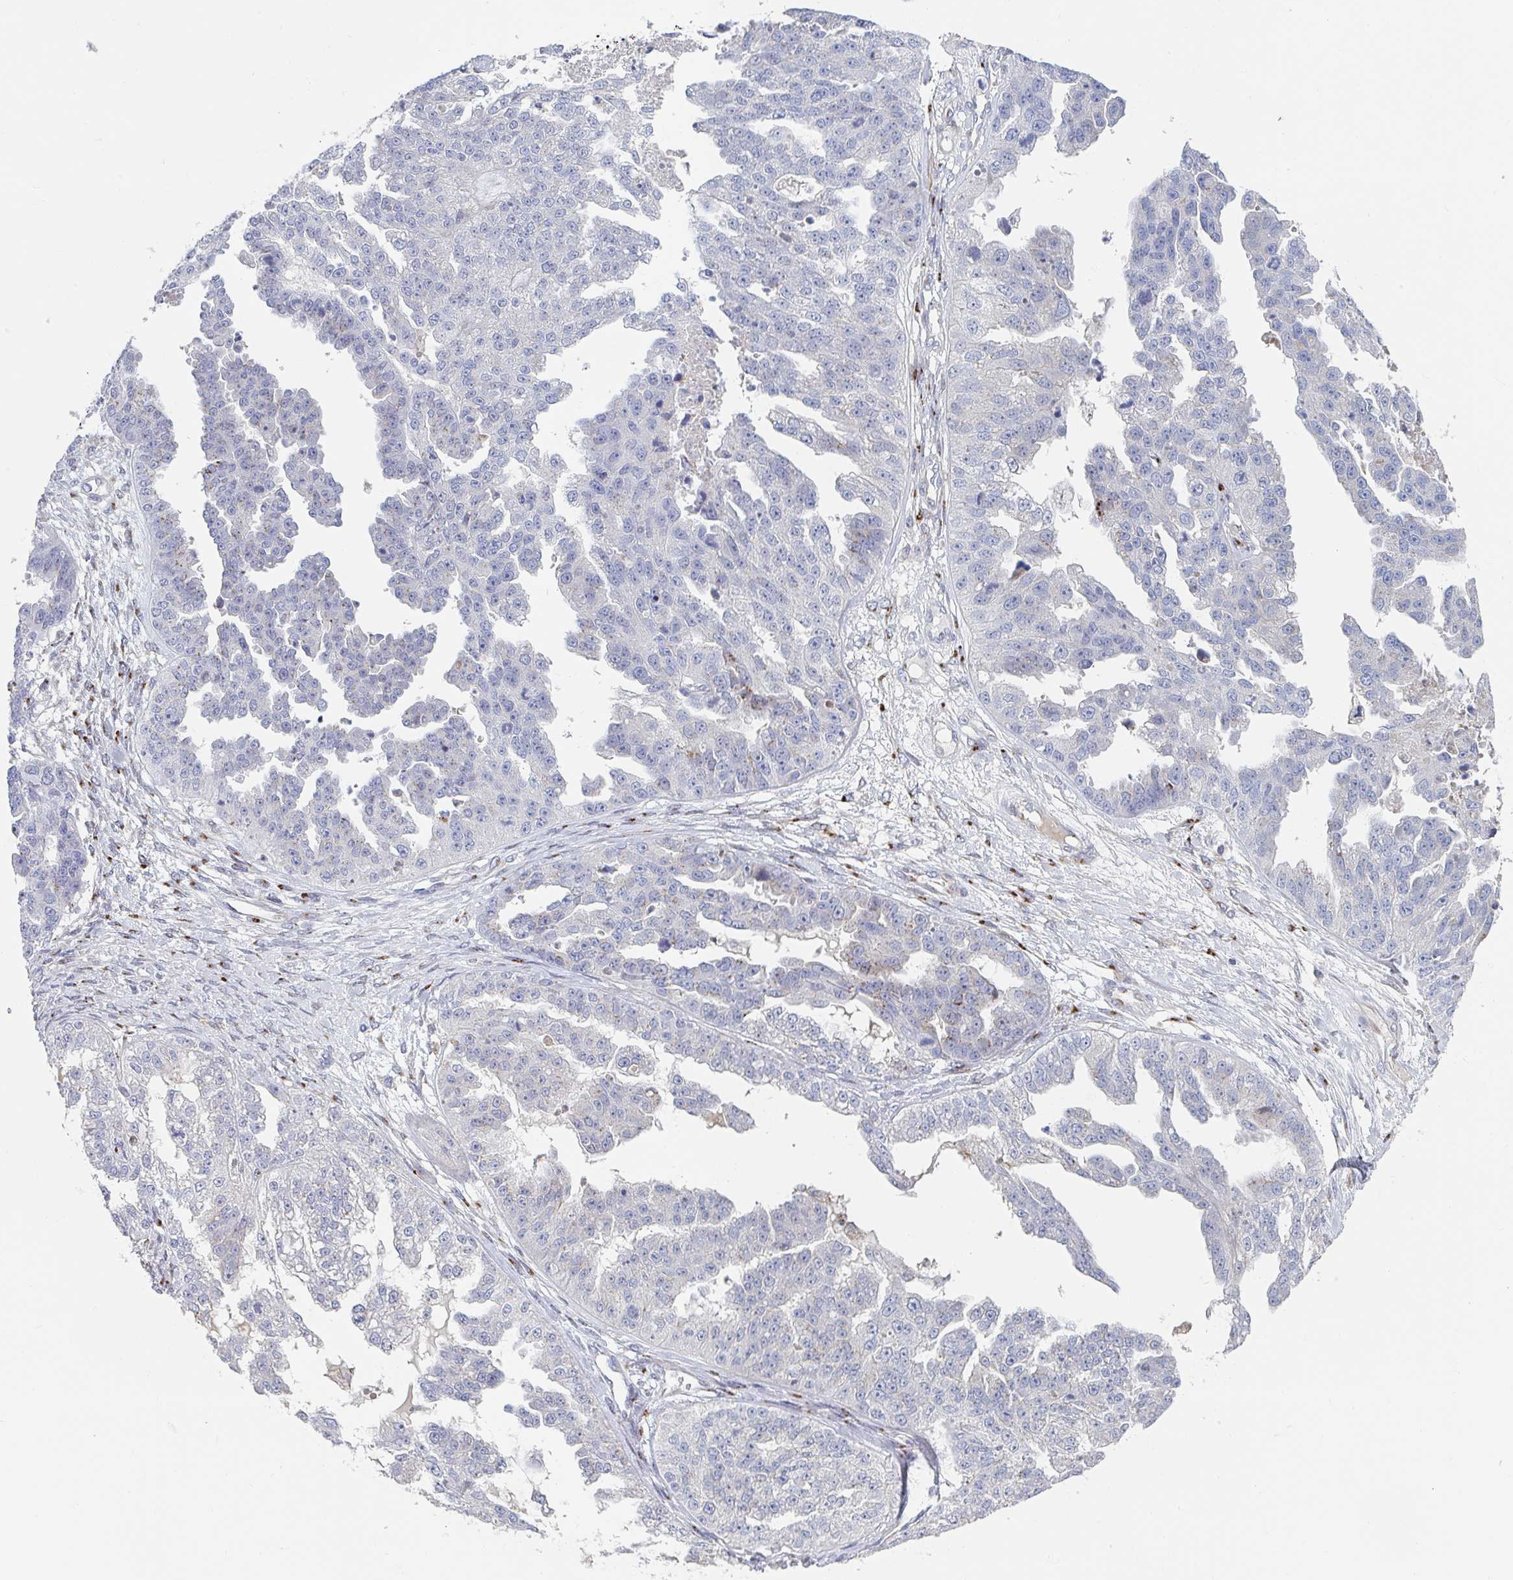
{"staining": {"intensity": "negative", "quantity": "none", "location": "none"}, "tissue": "ovarian cancer", "cell_type": "Tumor cells", "image_type": "cancer", "snomed": [{"axis": "morphology", "description": "Cystadenocarcinoma, serous, NOS"}, {"axis": "topography", "description": "Ovary"}], "caption": "Tumor cells are negative for brown protein staining in ovarian cancer (serous cystadenocarcinoma). Brightfield microscopy of immunohistochemistry (IHC) stained with DAB (3,3'-diaminobenzidine) (brown) and hematoxylin (blue), captured at high magnification.", "gene": "PSMG1", "patient": {"sex": "female", "age": 58}}